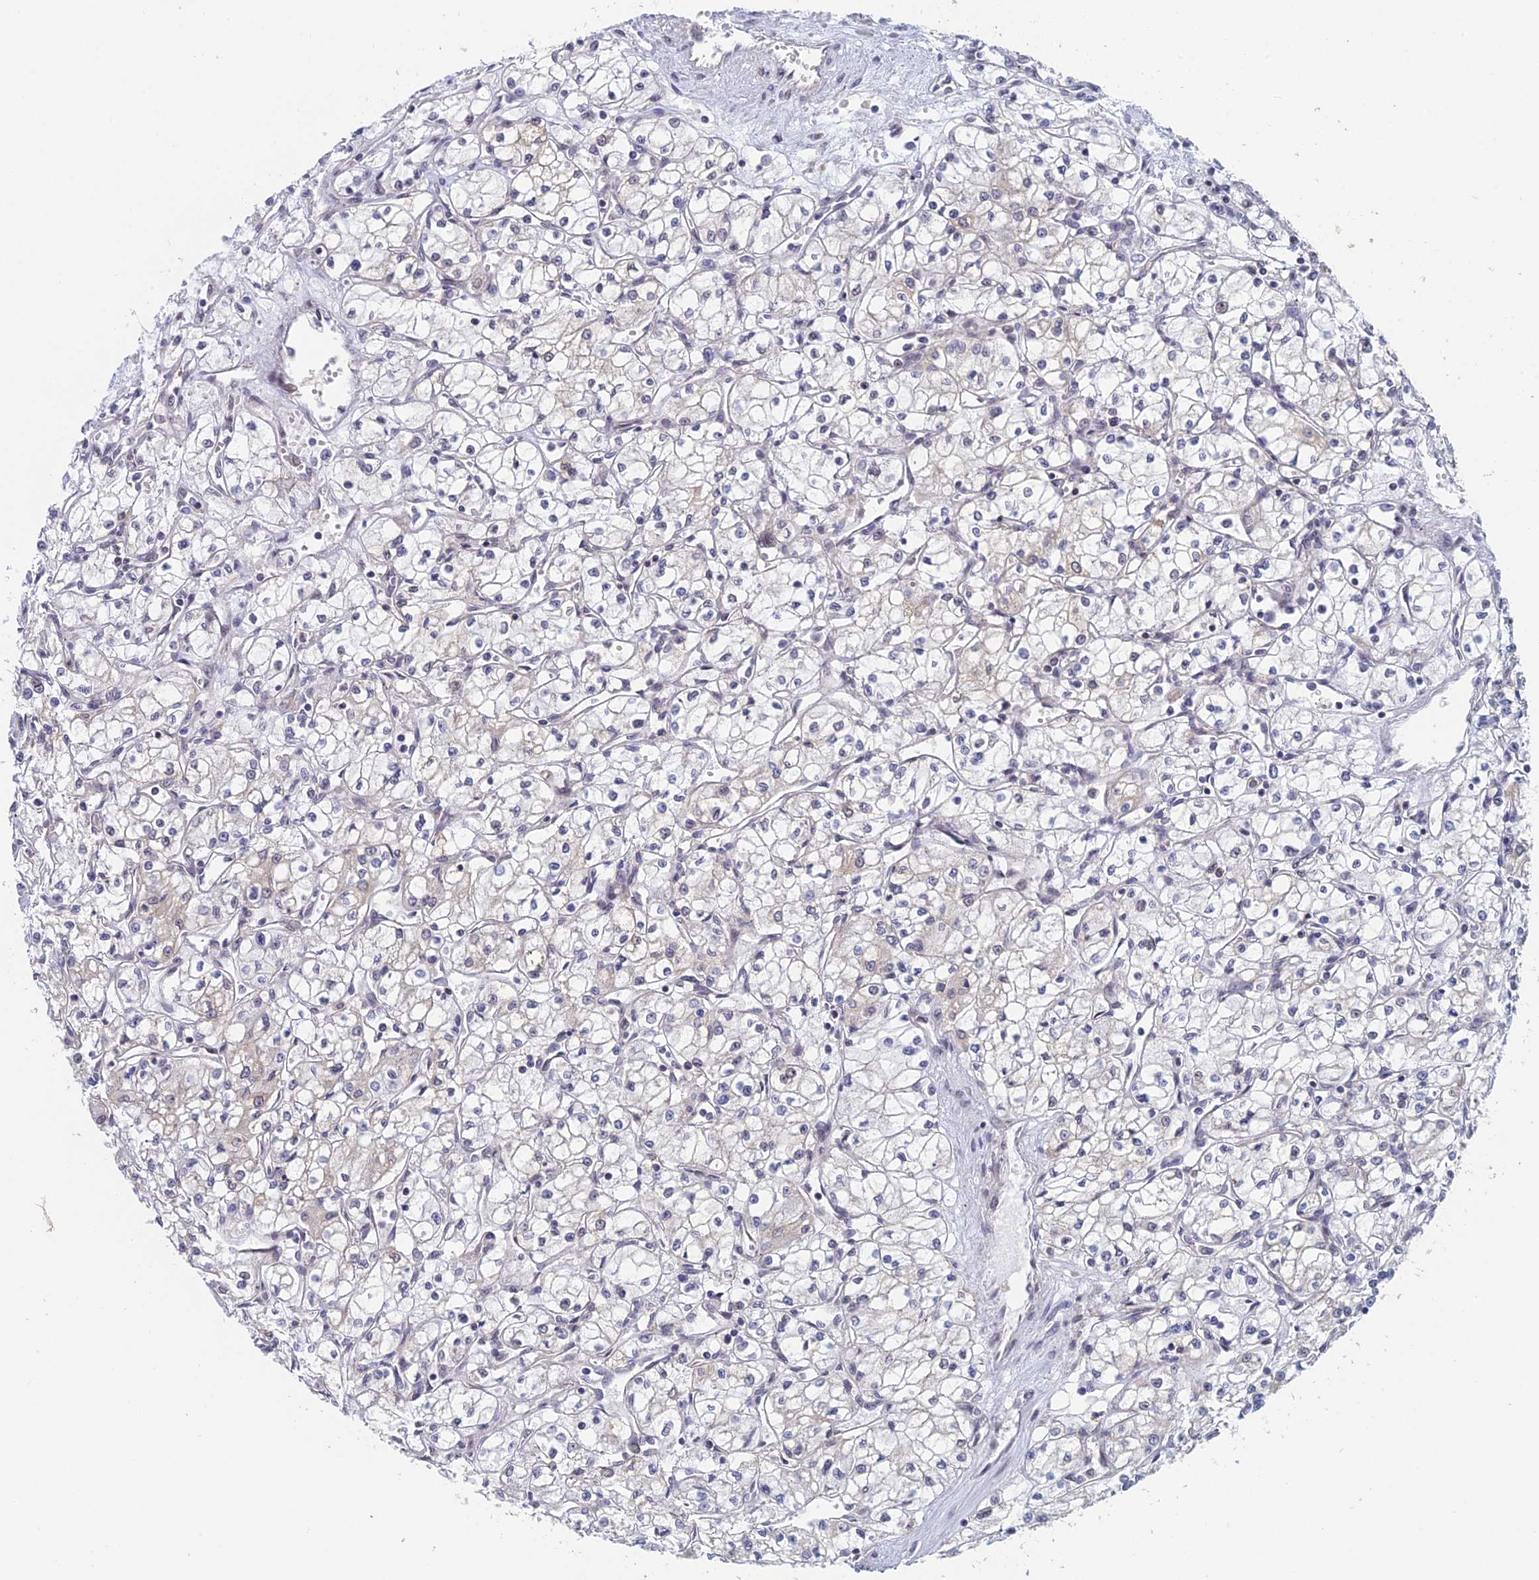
{"staining": {"intensity": "negative", "quantity": "none", "location": "none"}, "tissue": "renal cancer", "cell_type": "Tumor cells", "image_type": "cancer", "snomed": [{"axis": "morphology", "description": "Adenocarcinoma, NOS"}, {"axis": "topography", "description": "Kidney"}], "caption": "Renal adenocarcinoma was stained to show a protein in brown. There is no significant expression in tumor cells. The staining was performed using DAB to visualize the protein expression in brown, while the nuclei were stained in blue with hematoxylin (Magnification: 20x).", "gene": "SRA1", "patient": {"sex": "male", "age": 59}}